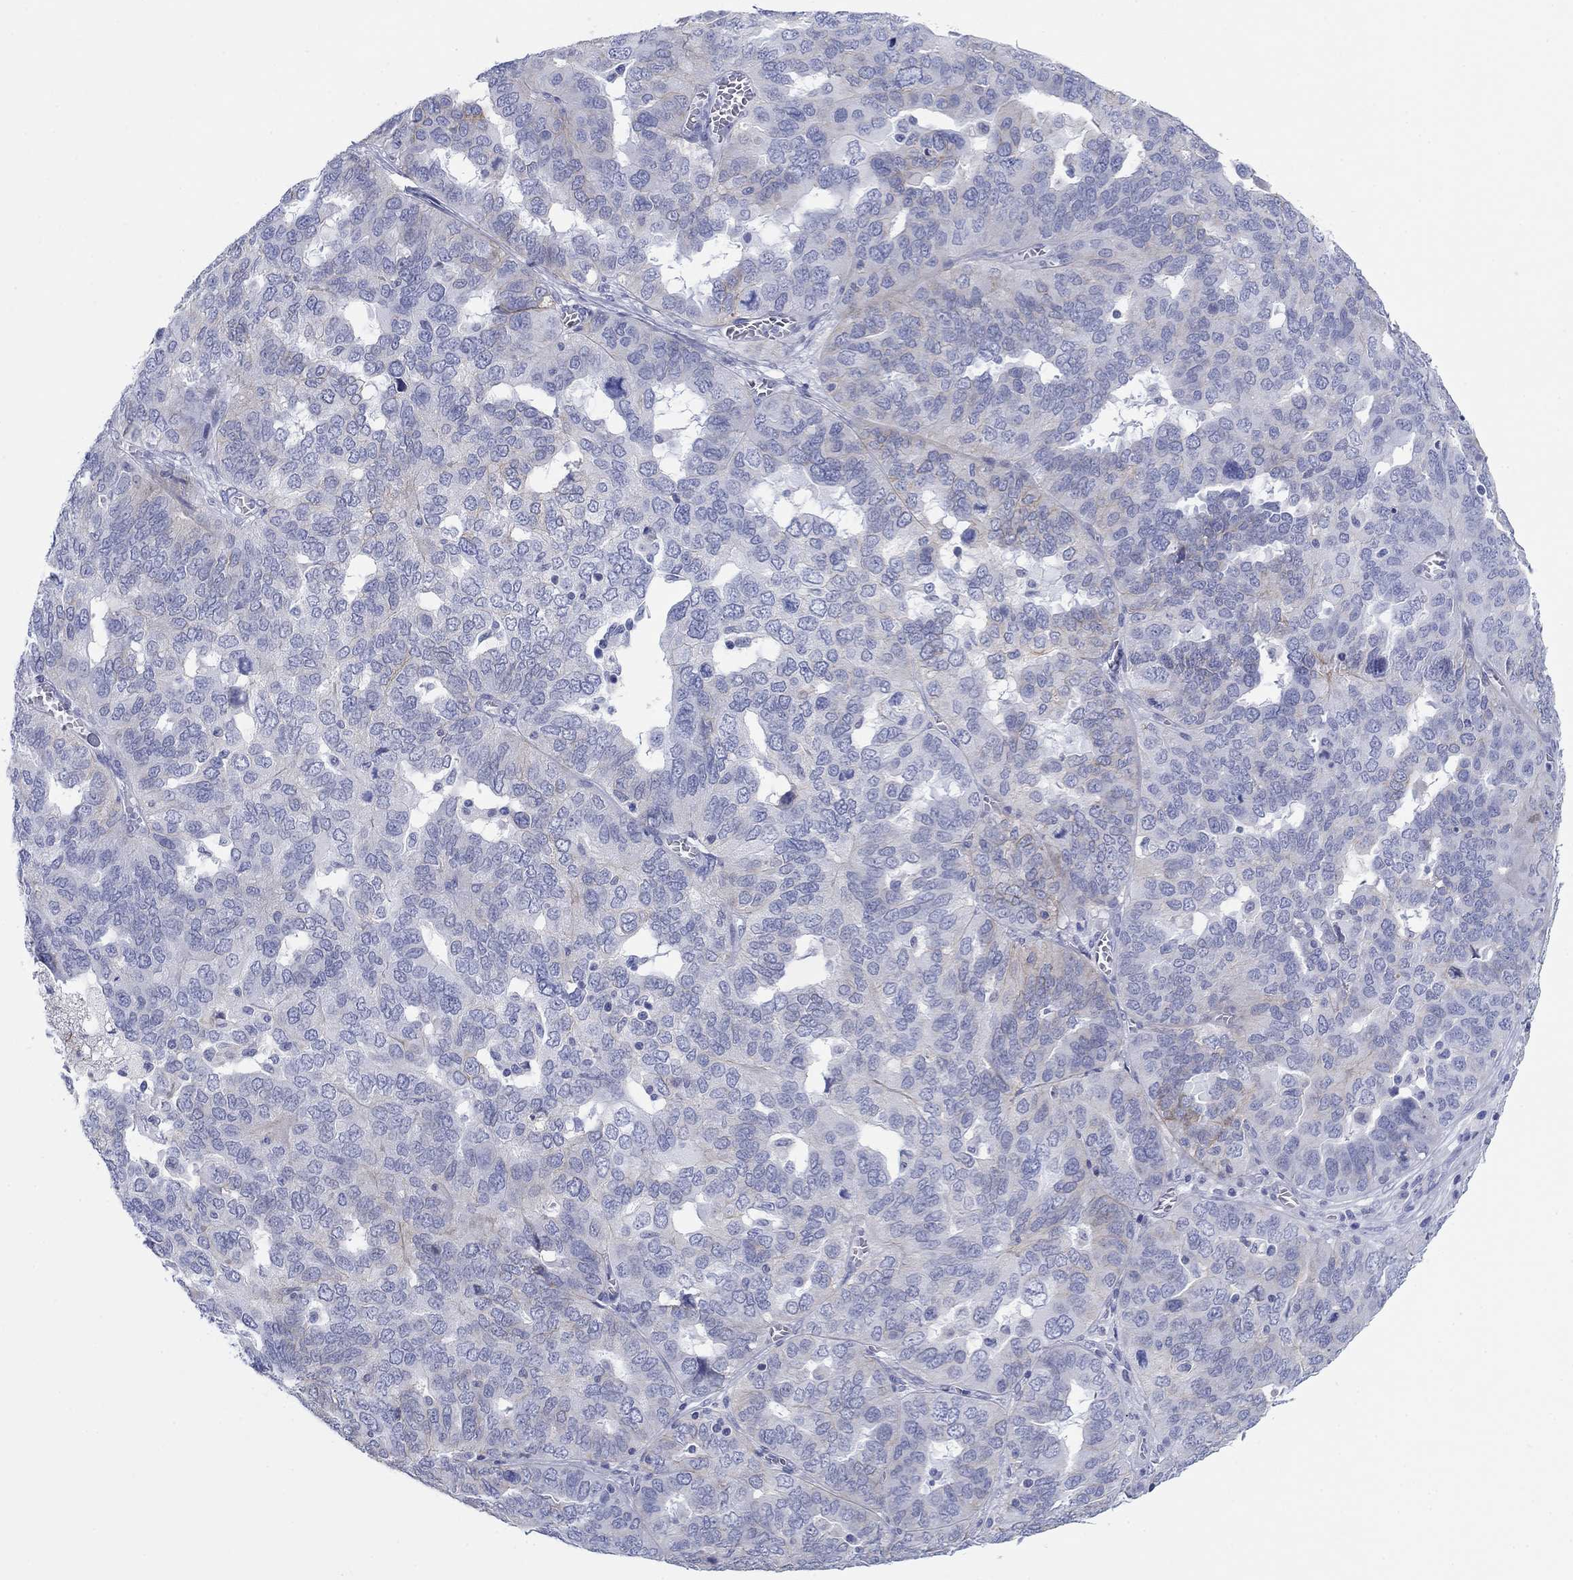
{"staining": {"intensity": "moderate", "quantity": "<25%", "location": "cytoplasmic/membranous"}, "tissue": "ovarian cancer", "cell_type": "Tumor cells", "image_type": "cancer", "snomed": [{"axis": "morphology", "description": "Carcinoma, endometroid"}, {"axis": "topography", "description": "Soft tissue"}, {"axis": "topography", "description": "Ovary"}], "caption": "About <25% of tumor cells in human ovarian endometroid carcinoma reveal moderate cytoplasmic/membranous protein expression as visualized by brown immunohistochemical staining.", "gene": "ATP1B1", "patient": {"sex": "female", "age": 52}}